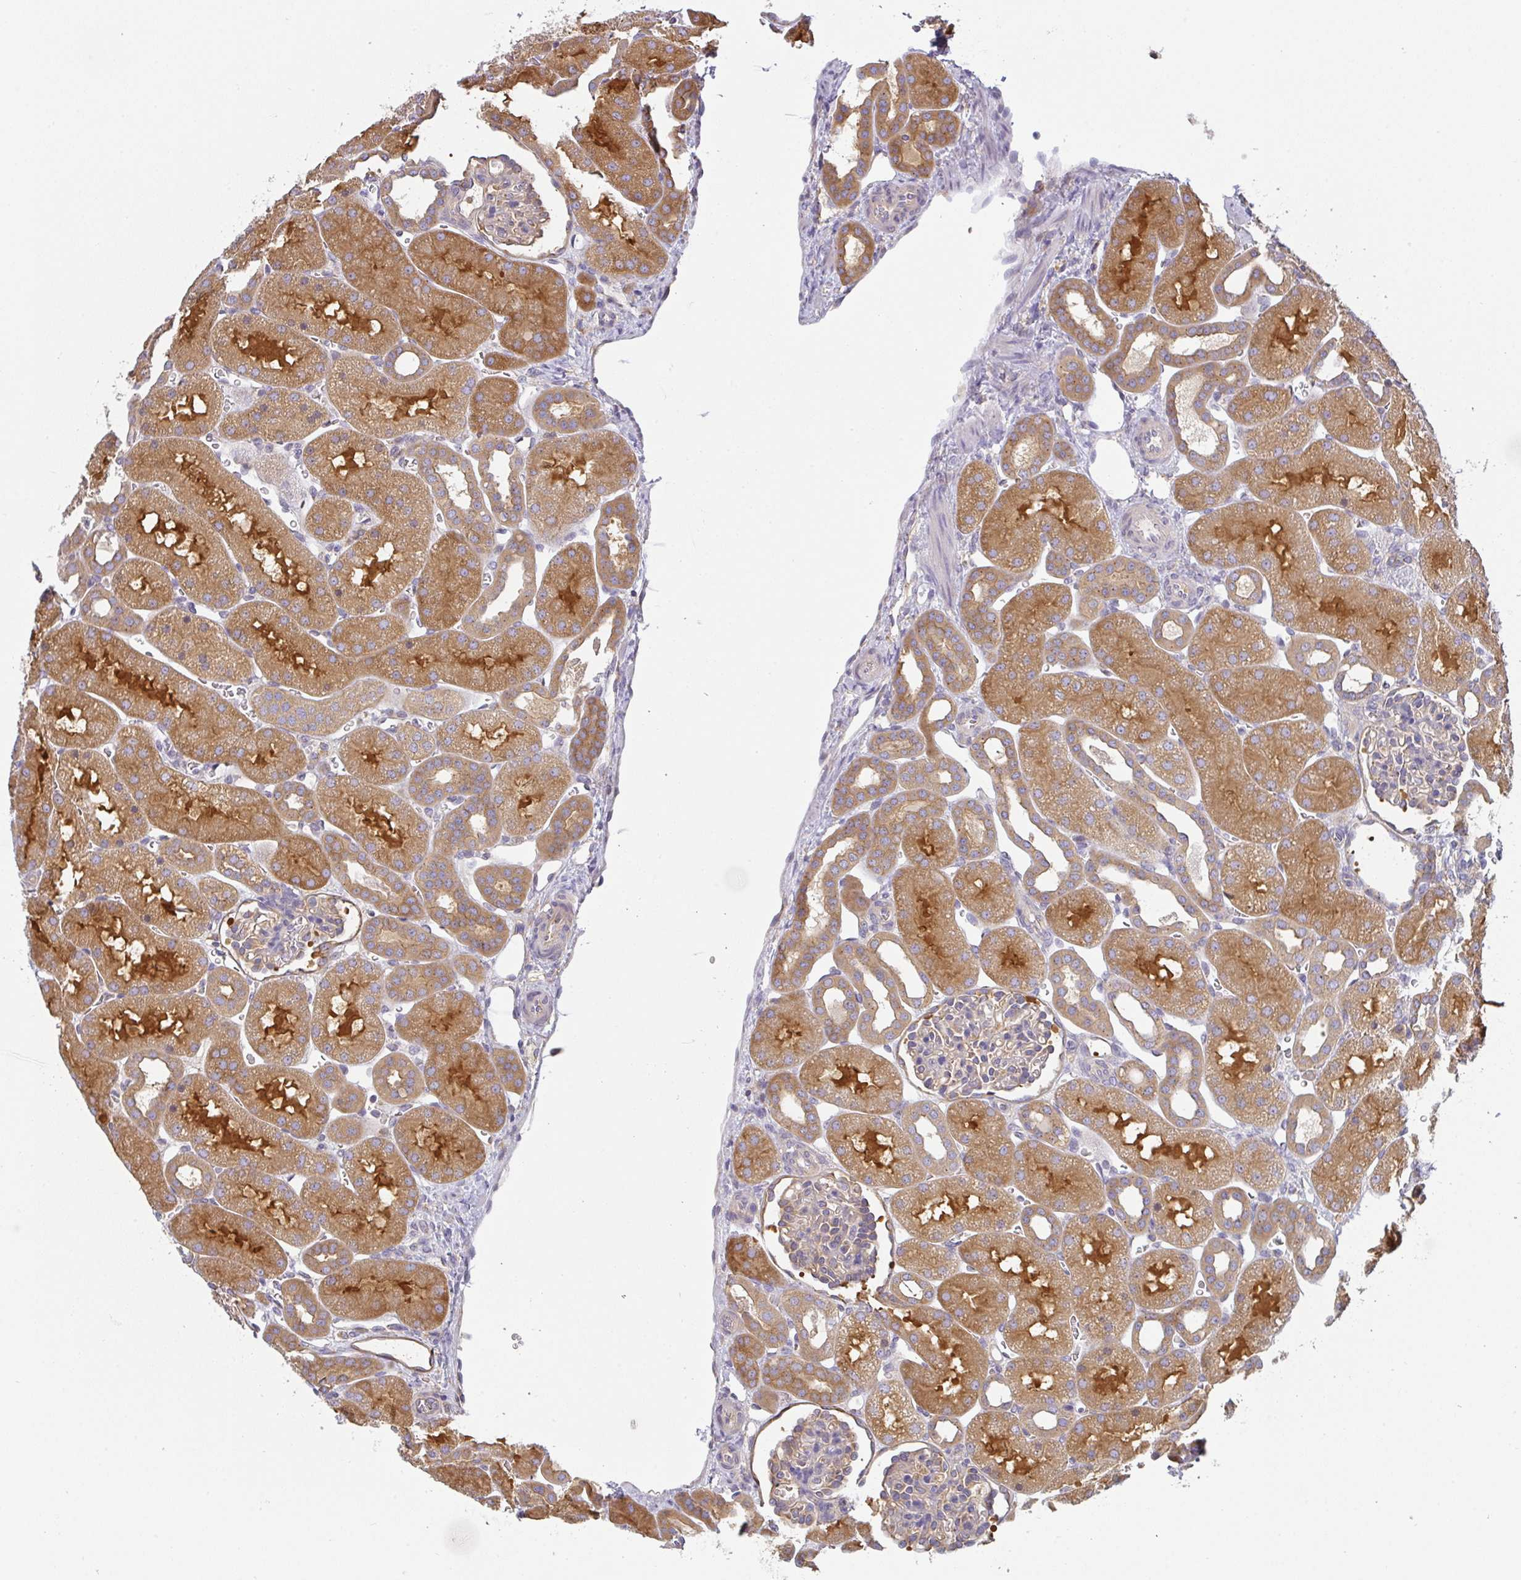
{"staining": {"intensity": "weak", "quantity": "<25%", "location": "cytoplasmic/membranous"}, "tissue": "kidney", "cell_type": "Cells in glomeruli", "image_type": "normal", "snomed": [{"axis": "morphology", "description": "Normal tissue, NOS"}, {"axis": "topography", "description": "Kidney"}], "caption": "Immunohistochemical staining of normal kidney displays no significant staining in cells in glomeruli. The staining is performed using DAB (3,3'-diaminobenzidine) brown chromogen with nuclei counter-stained in using hematoxylin.", "gene": "SNX5", "patient": {"sex": "male", "age": 2}}